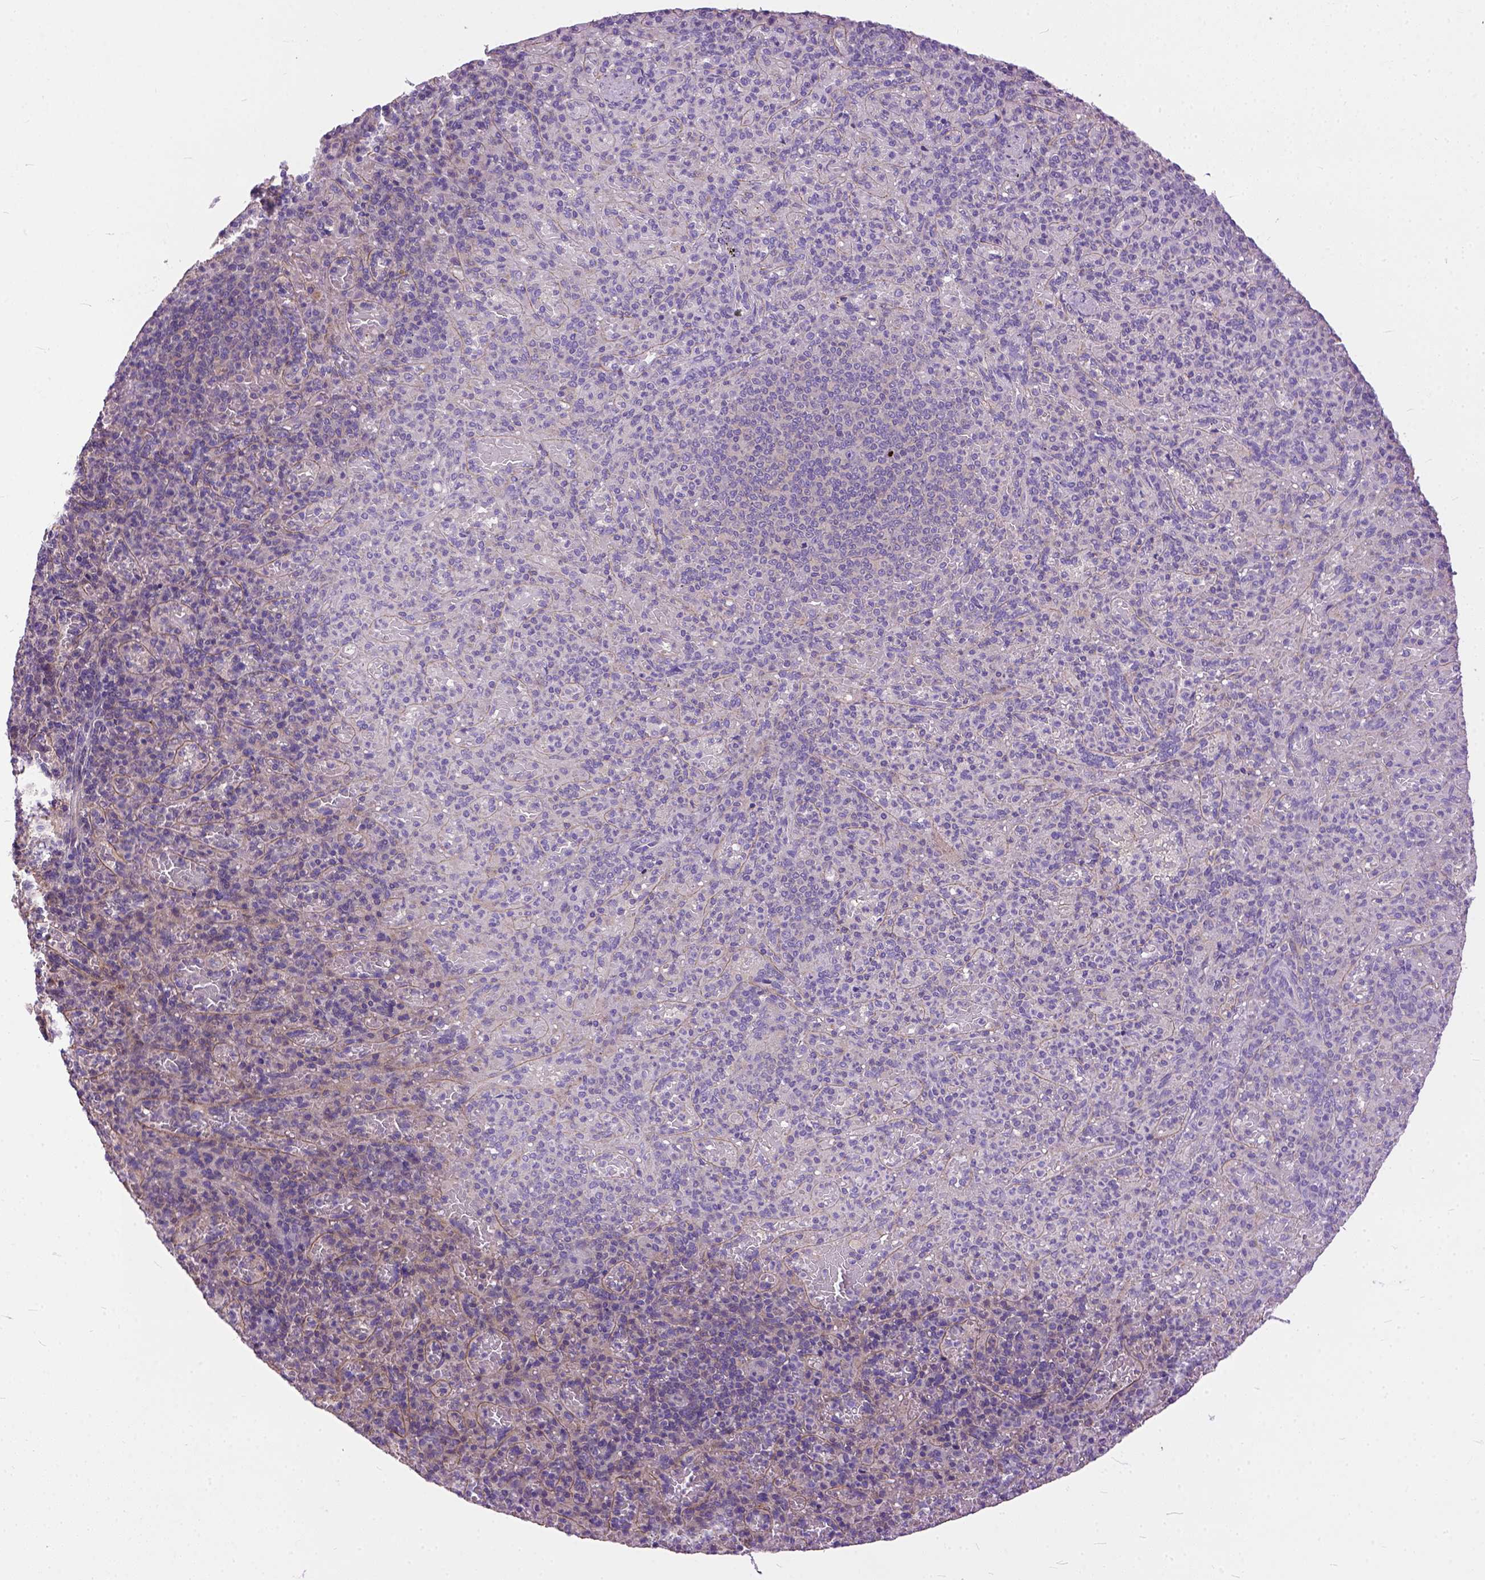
{"staining": {"intensity": "weak", "quantity": "25%-75%", "location": "cytoplasmic/membranous"}, "tissue": "spleen", "cell_type": "Cells in red pulp", "image_type": "normal", "snomed": [{"axis": "morphology", "description": "Normal tissue, NOS"}, {"axis": "topography", "description": "Spleen"}], "caption": "A histopathology image of human spleen stained for a protein shows weak cytoplasmic/membranous brown staining in cells in red pulp.", "gene": "BANF2", "patient": {"sex": "female", "age": 74}}